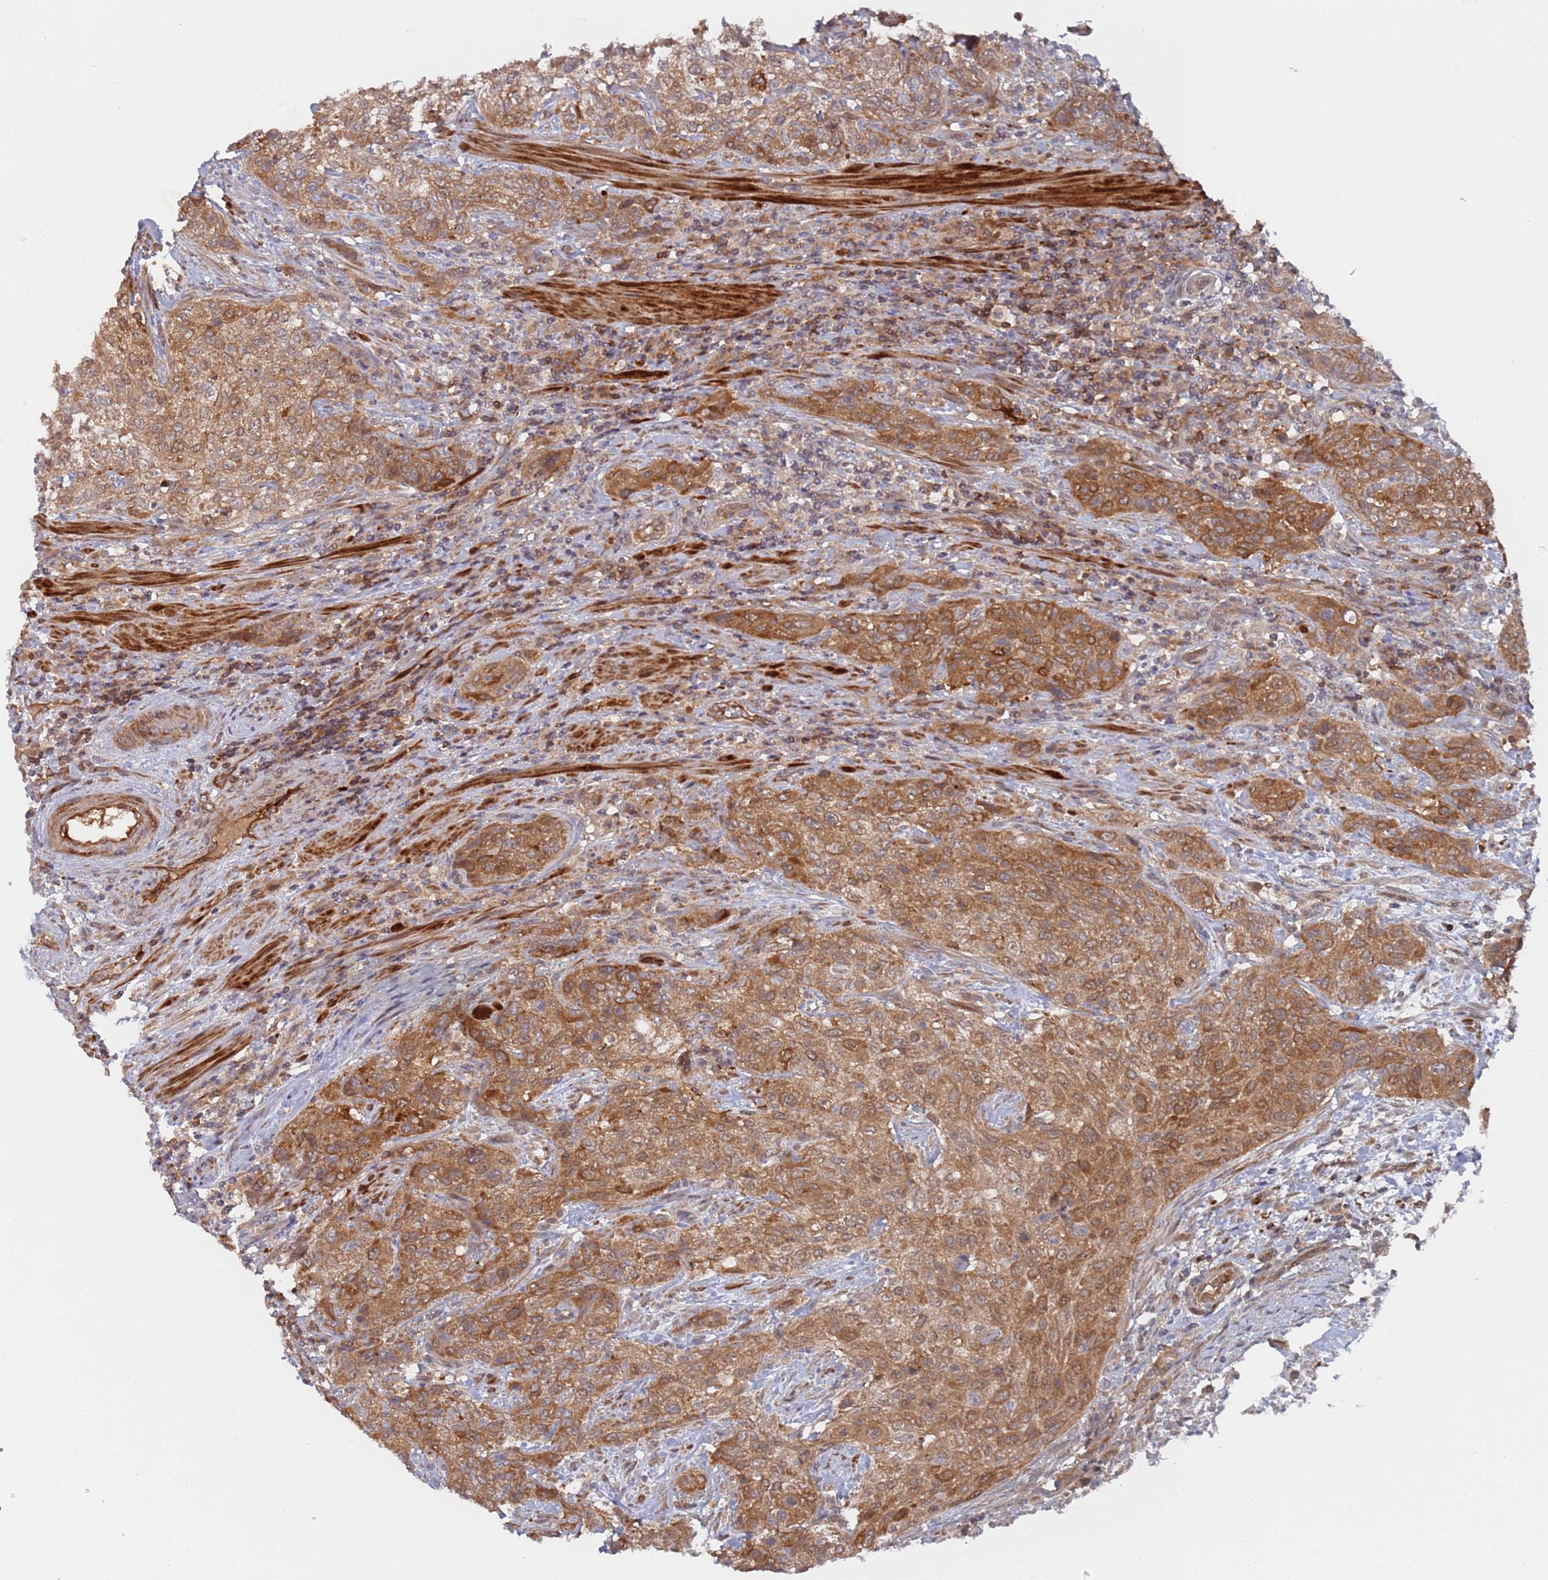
{"staining": {"intensity": "moderate", "quantity": ">75%", "location": "cytoplasmic/membranous"}, "tissue": "urothelial cancer", "cell_type": "Tumor cells", "image_type": "cancer", "snomed": [{"axis": "morphology", "description": "Normal tissue, NOS"}, {"axis": "morphology", "description": "Urothelial carcinoma, NOS"}, {"axis": "topography", "description": "Urinary bladder"}, {"axis": "topography", "description": "Peripheral nerve tissue"}], "caption": "Protein analysis of transitional cell carcinoma tissue shows moderate cytoplasmic/membranous staining in about >75% of tumor cells. The protein of interest is shown in brown color, while the nuclei are stained blue.", "gene": "DDX60", "patient": {"sex": "male", "age": 35}}